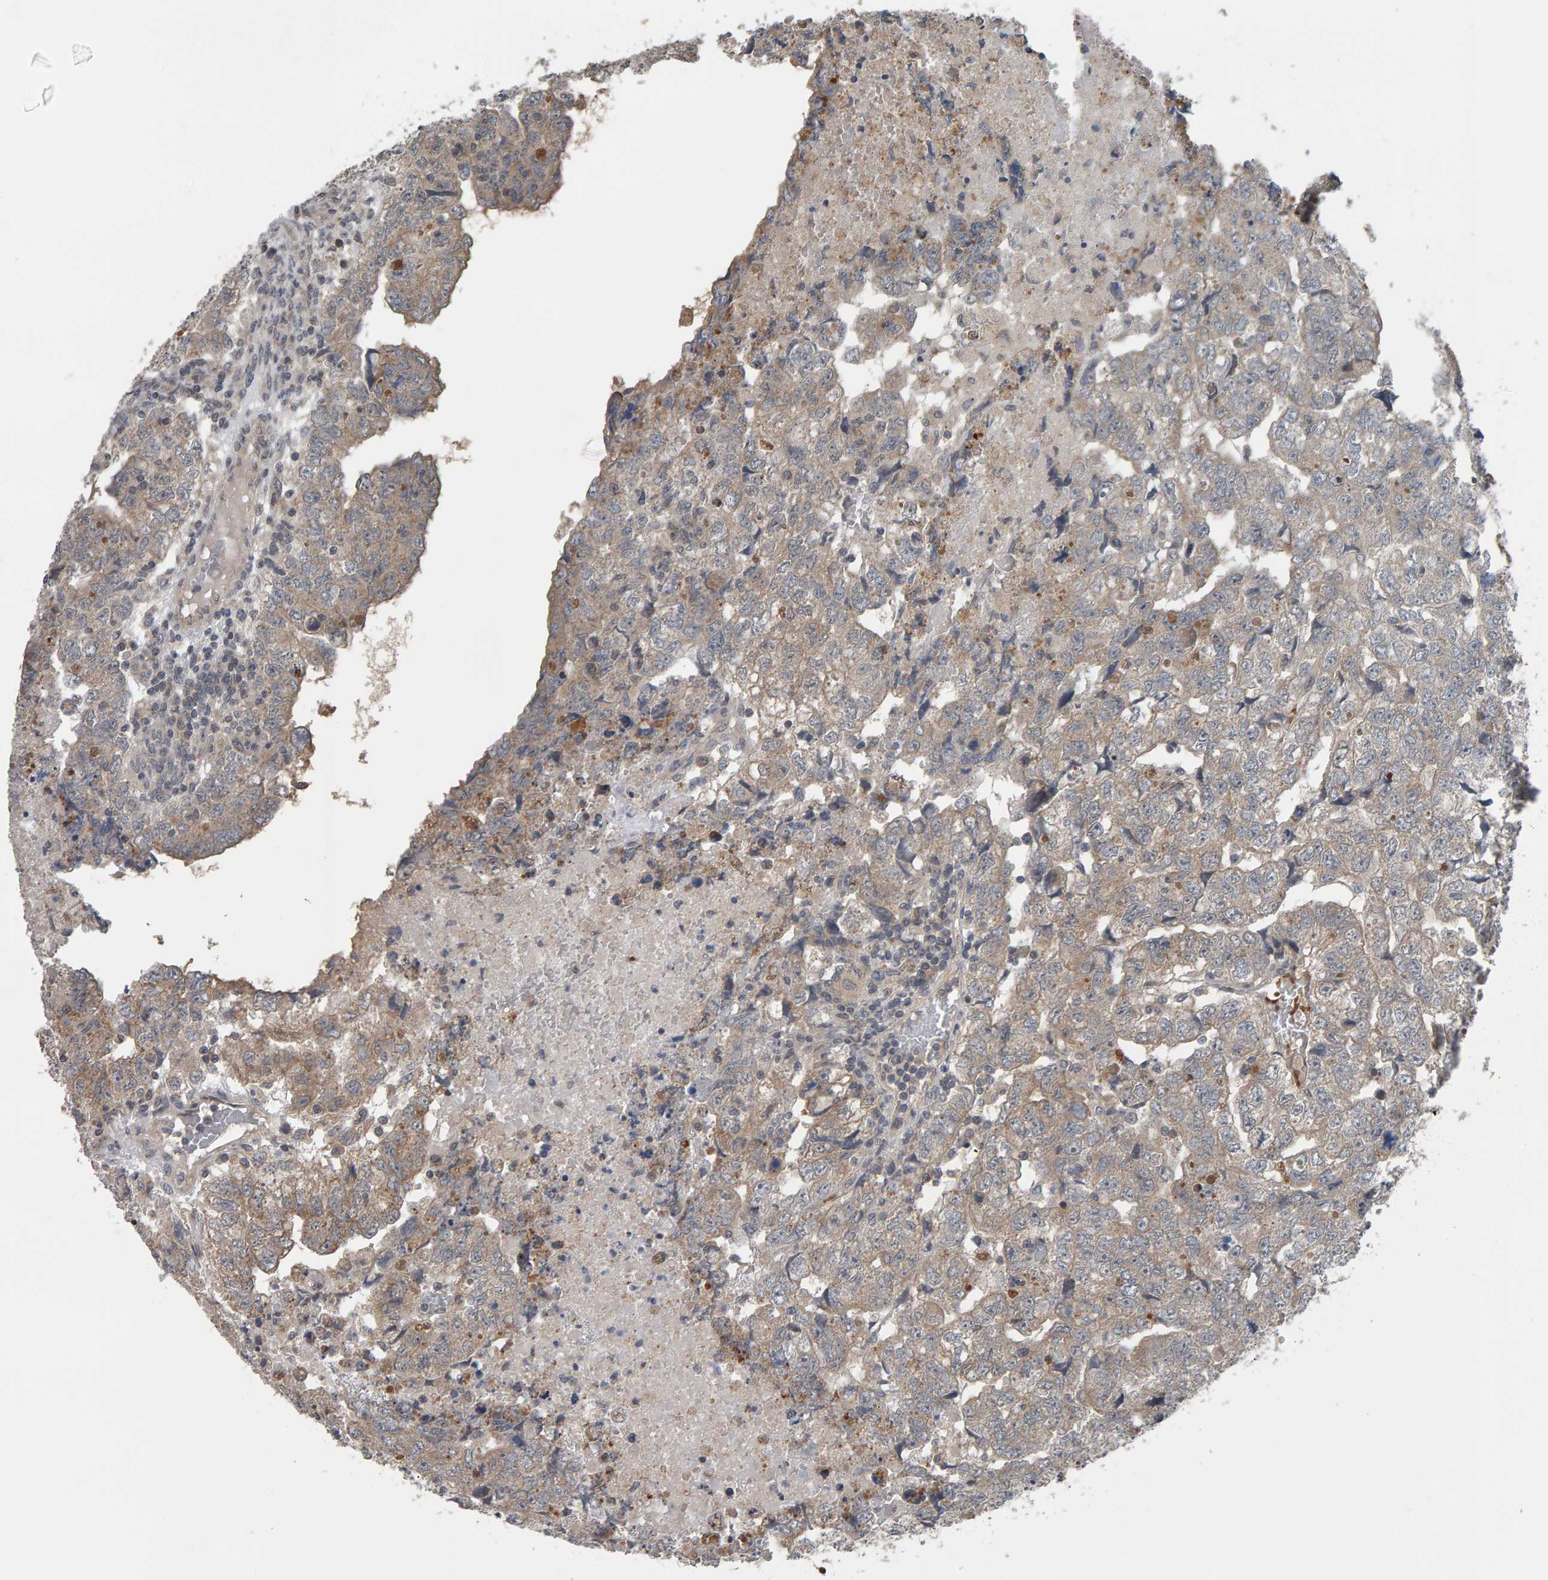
{"staining": {"intensity": "weak", "quantity": ">75%", "location": "cytoplasmic/membranous"}, "tissue": "testis cancer", "cell_type": "Tumor cells", "image_type": "cancer", "snomed": [{"axis": "morphology", "description": "Carcinoma, Embryonal, NOS"}, {"axis": "topography", "description": "Testis"}], "caption": "A brown stain shows weak cytoplasmic/membranous staining of a protein in testis cancer (embryonal carcinoma) tumor cells.", "gene": "COASY", "patient": {"sex": "male", "age": 36}}